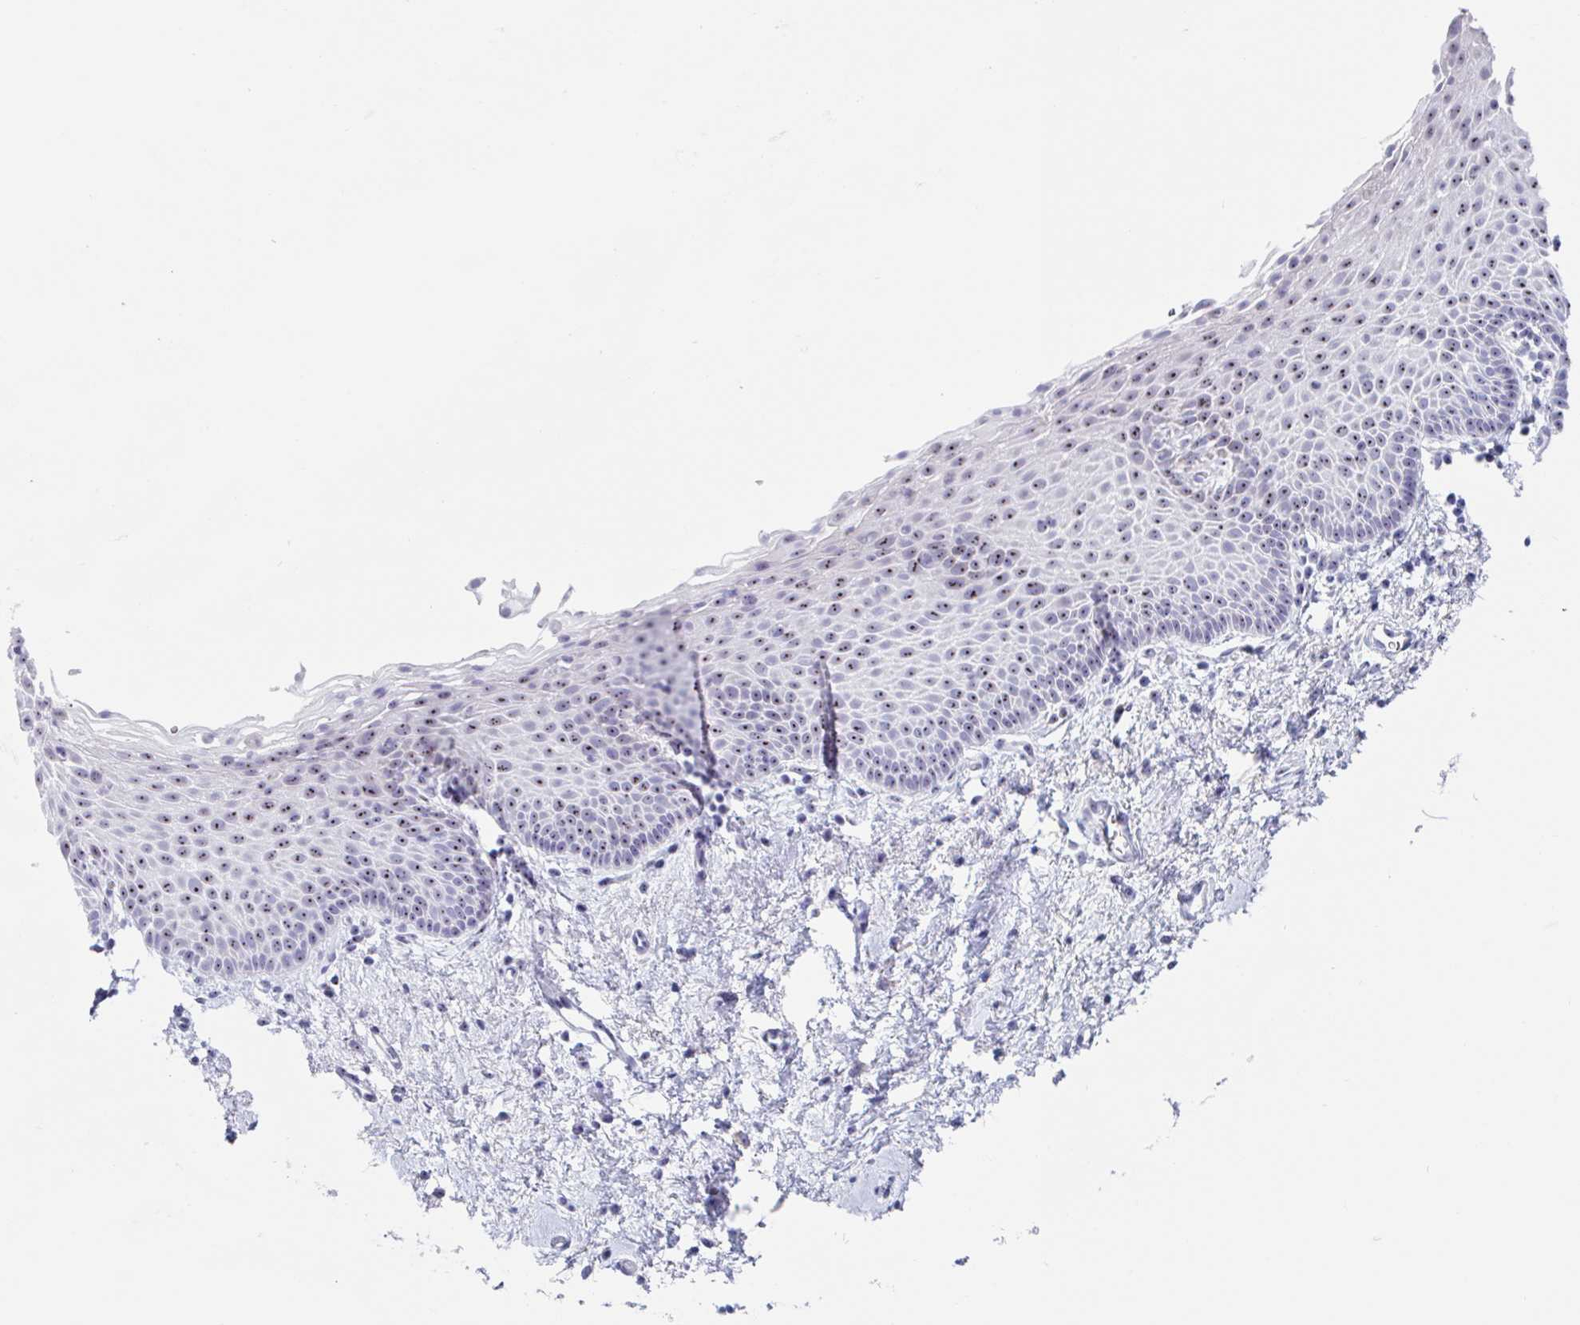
{"staining": {"intensity": "moderate", "quantity": ">75%", "location": "nuclear"}, "tissue": "vagina", "cell_type": "Squamous epithelial cells", "image_type": "normal", "snomed": [{"axis": "morphology", "description": "Normal tissue, NOS"}, {"axis": "topography", "description": "Vagina"}], "caption": "Immunohistochemical staining of normal vagina exhibits moderate nuclear protein positivity in about >75% of squamous epithelial cells. (DAB IHC, brown staining for protein, blue staining for nuclei).", "gene": "LENG9", "patient": {"sex": "female", "age": 61}}